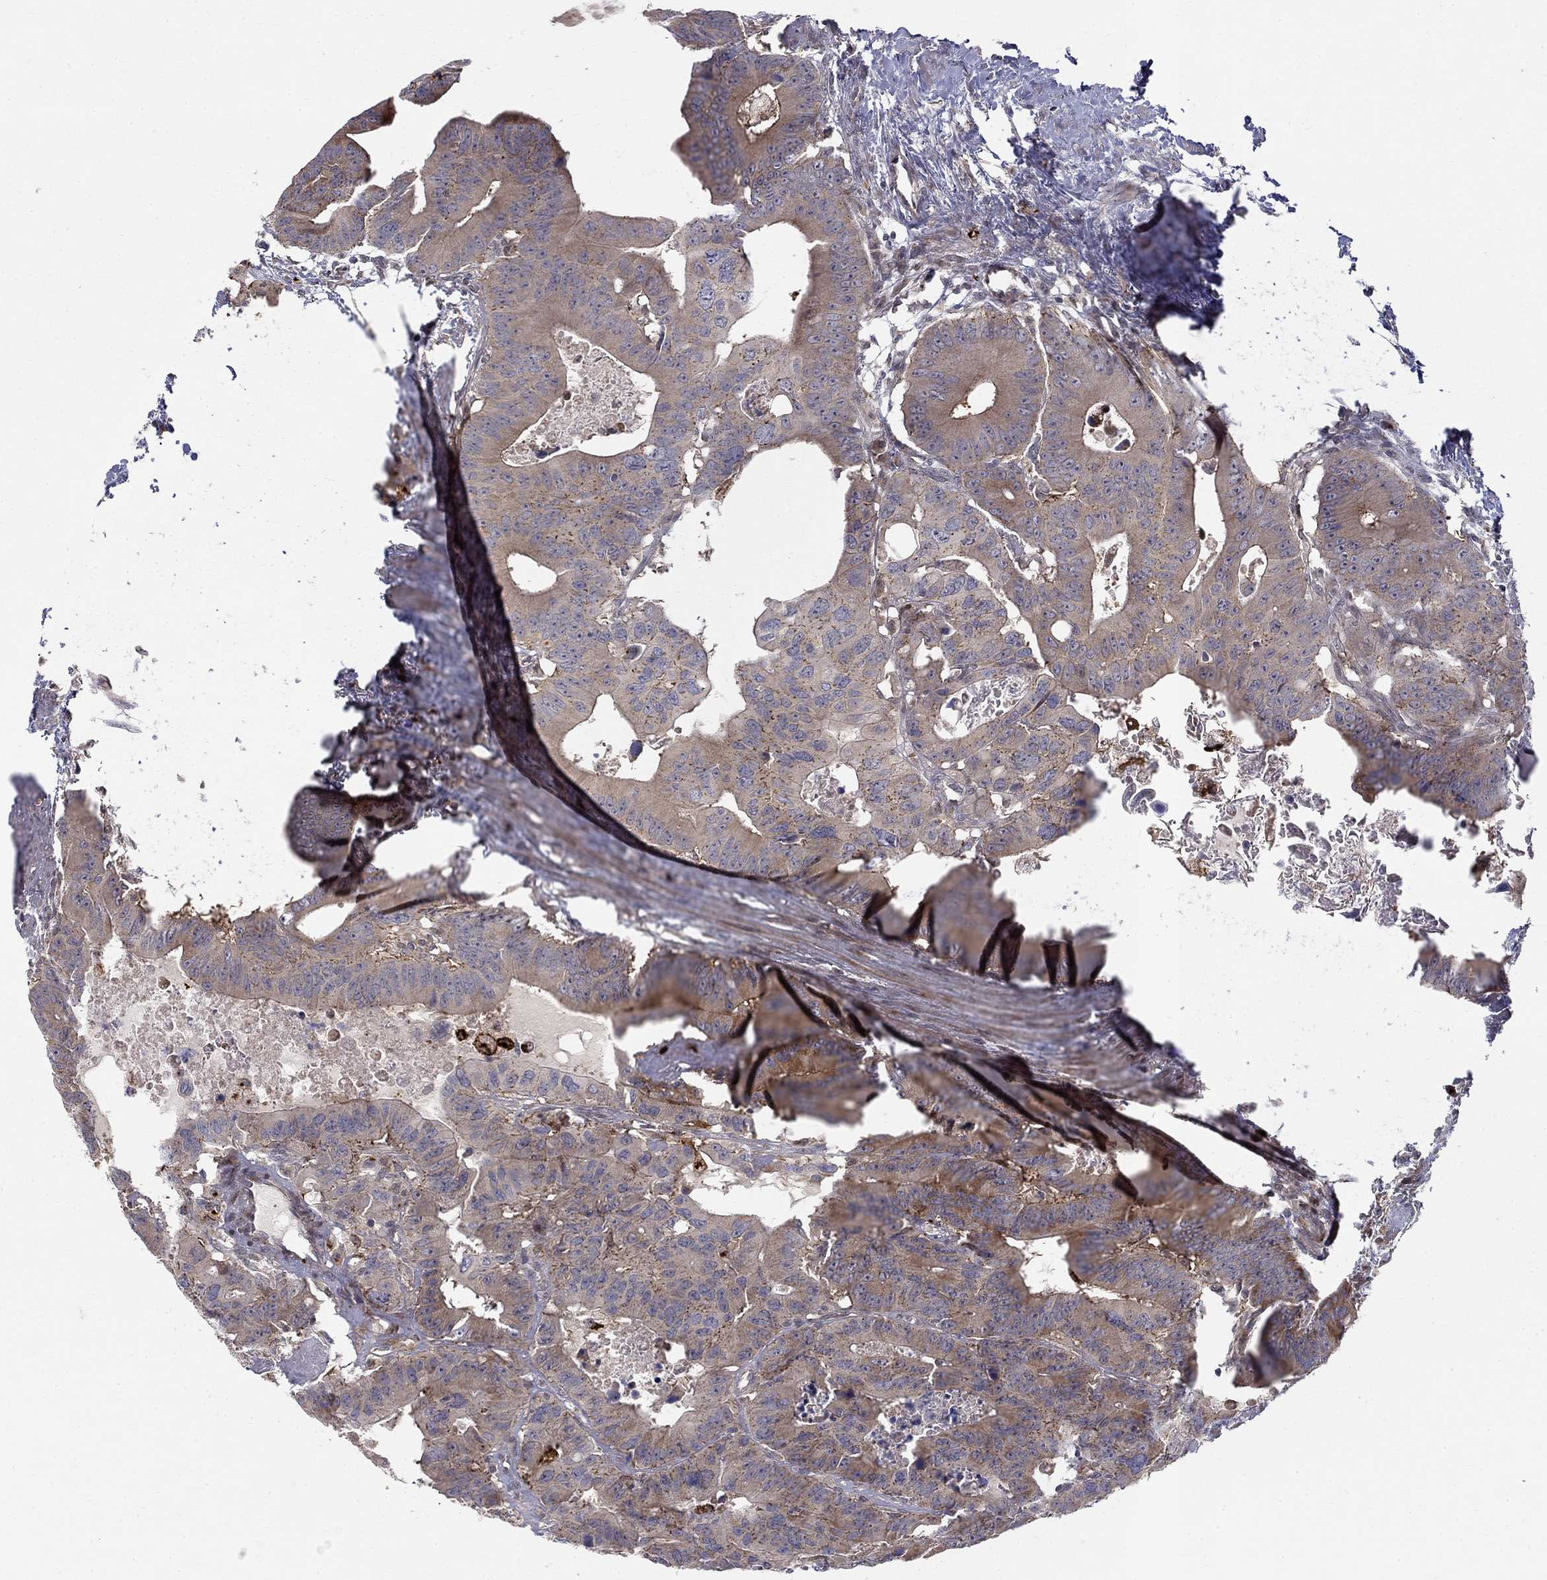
{"staining": {"intensity": "moderate", "quantity": "<25%", "location": "cytoplasmic/membranous"}, "tissue": "colorectal cancer", "cell_type": "Tumor cells", "image_type": "cancer", "snomed": [{"axis": "morphology", "description": "Adenocarcinoma, NOS"}, {"axis": "topography", "description": "Rectum"}], "caption": "High-magnification brightfield microscopy of colorectal adenocarcinoma stained with DAB (brown) and counterstained with hematoxylin (blue). tumor cells exhibit moderate cytoplasmic/membranous expression is appreciated in about<25% of cells.", "gene": "WDR19", "patient": {"sex": "male", "age": 64}}